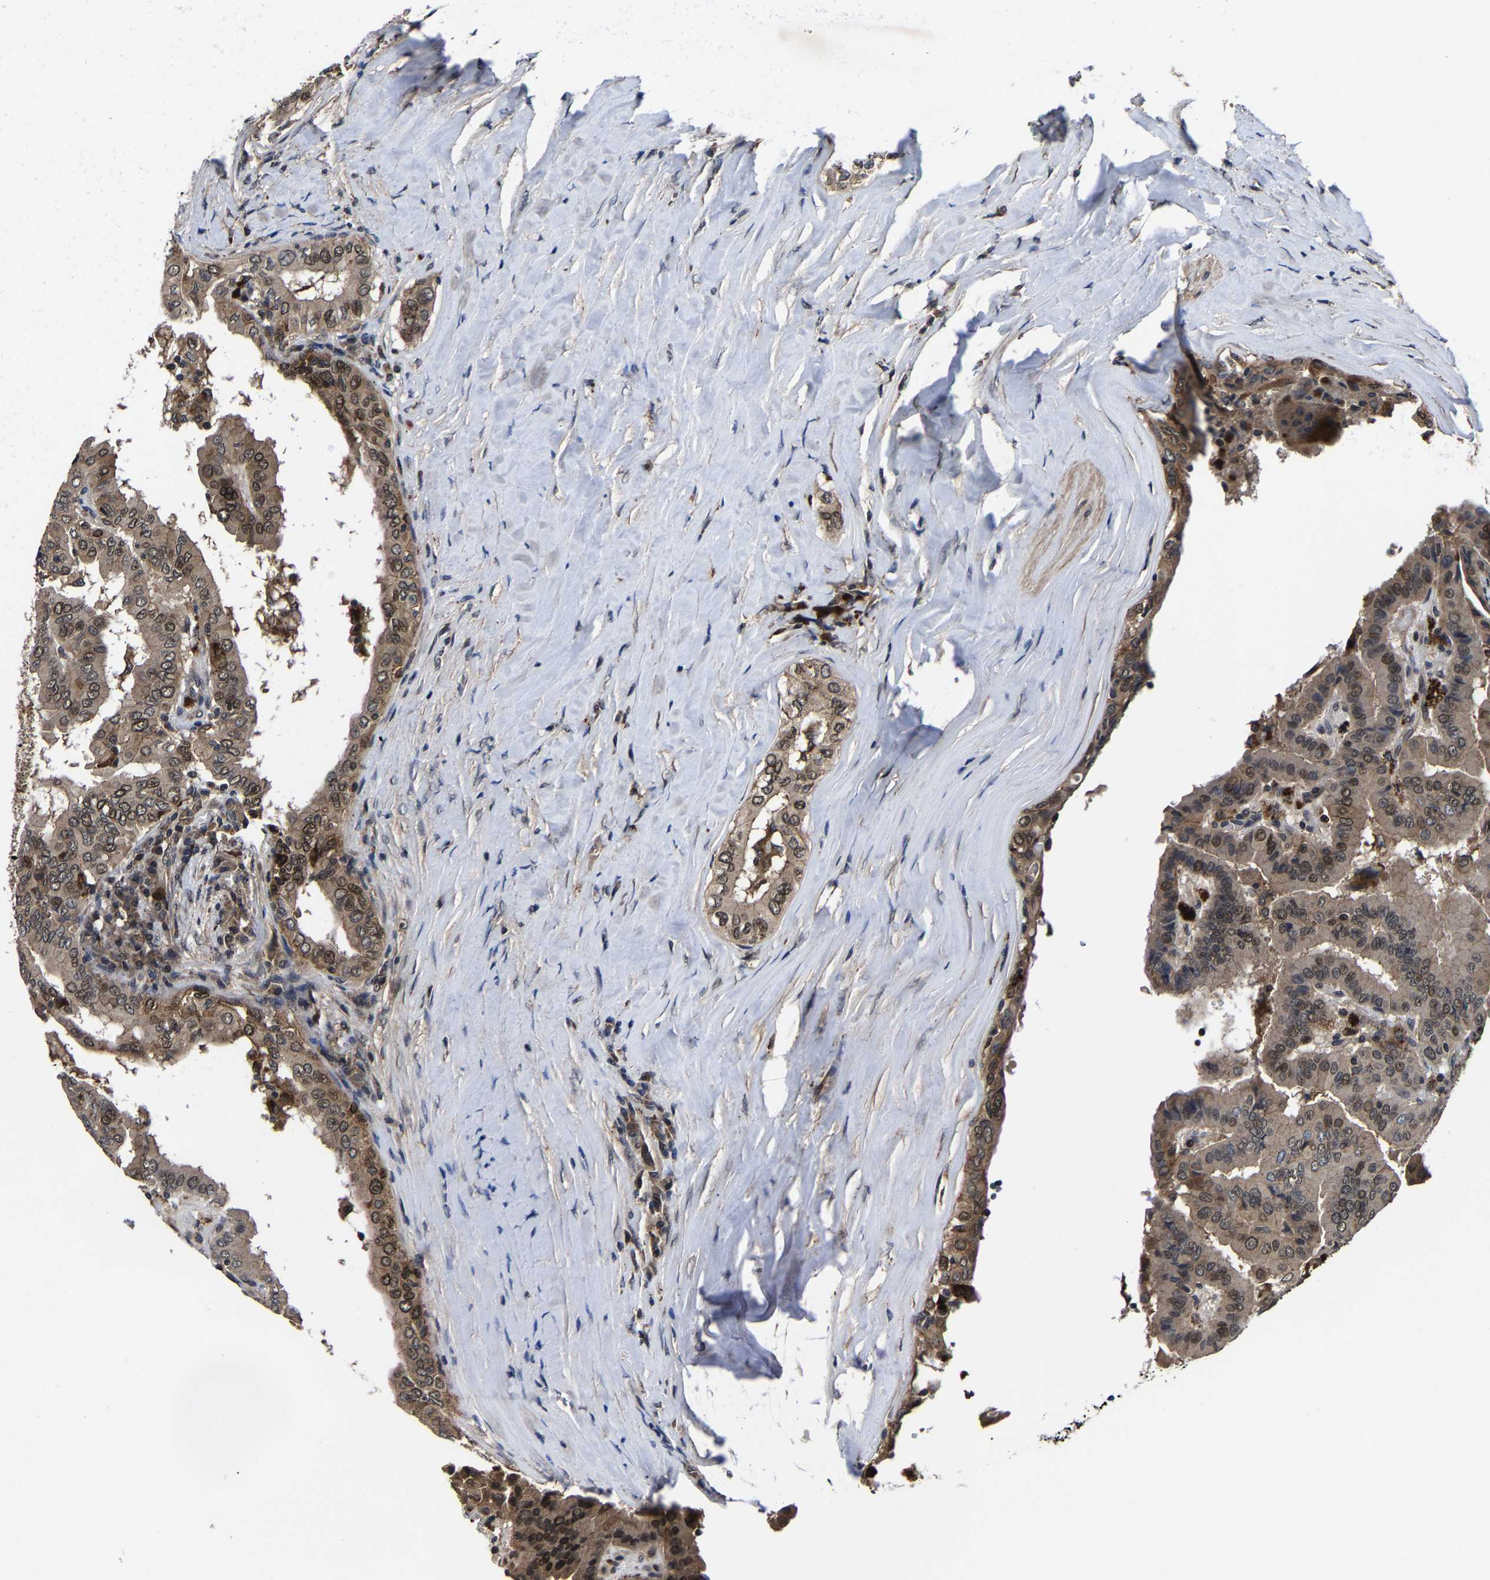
{"staining": {"intensity": "moderate", "quantity": ">75%", "location": "cytoplasmic/membranous,nuclear"}, "tissue": "thyroid cancer", "cell_type": "Tumor cells", "image_type": "cancer", "snomed": [{"axis": "morphology", "description": "Papillary adenocarcinoma, NOS"}, {"axis": "topography", "description": "Thyroid gland"}], "caption": "Thyroid cancer stained for a protein displays moderate cytoplasmic/membranous and nuclear positivity in tumor cells. Ihc stains the protein in brown and the nuclei are stained blue.", "gene": "ZCCHC7", "patient": {"sex": "male", "age": 33}}